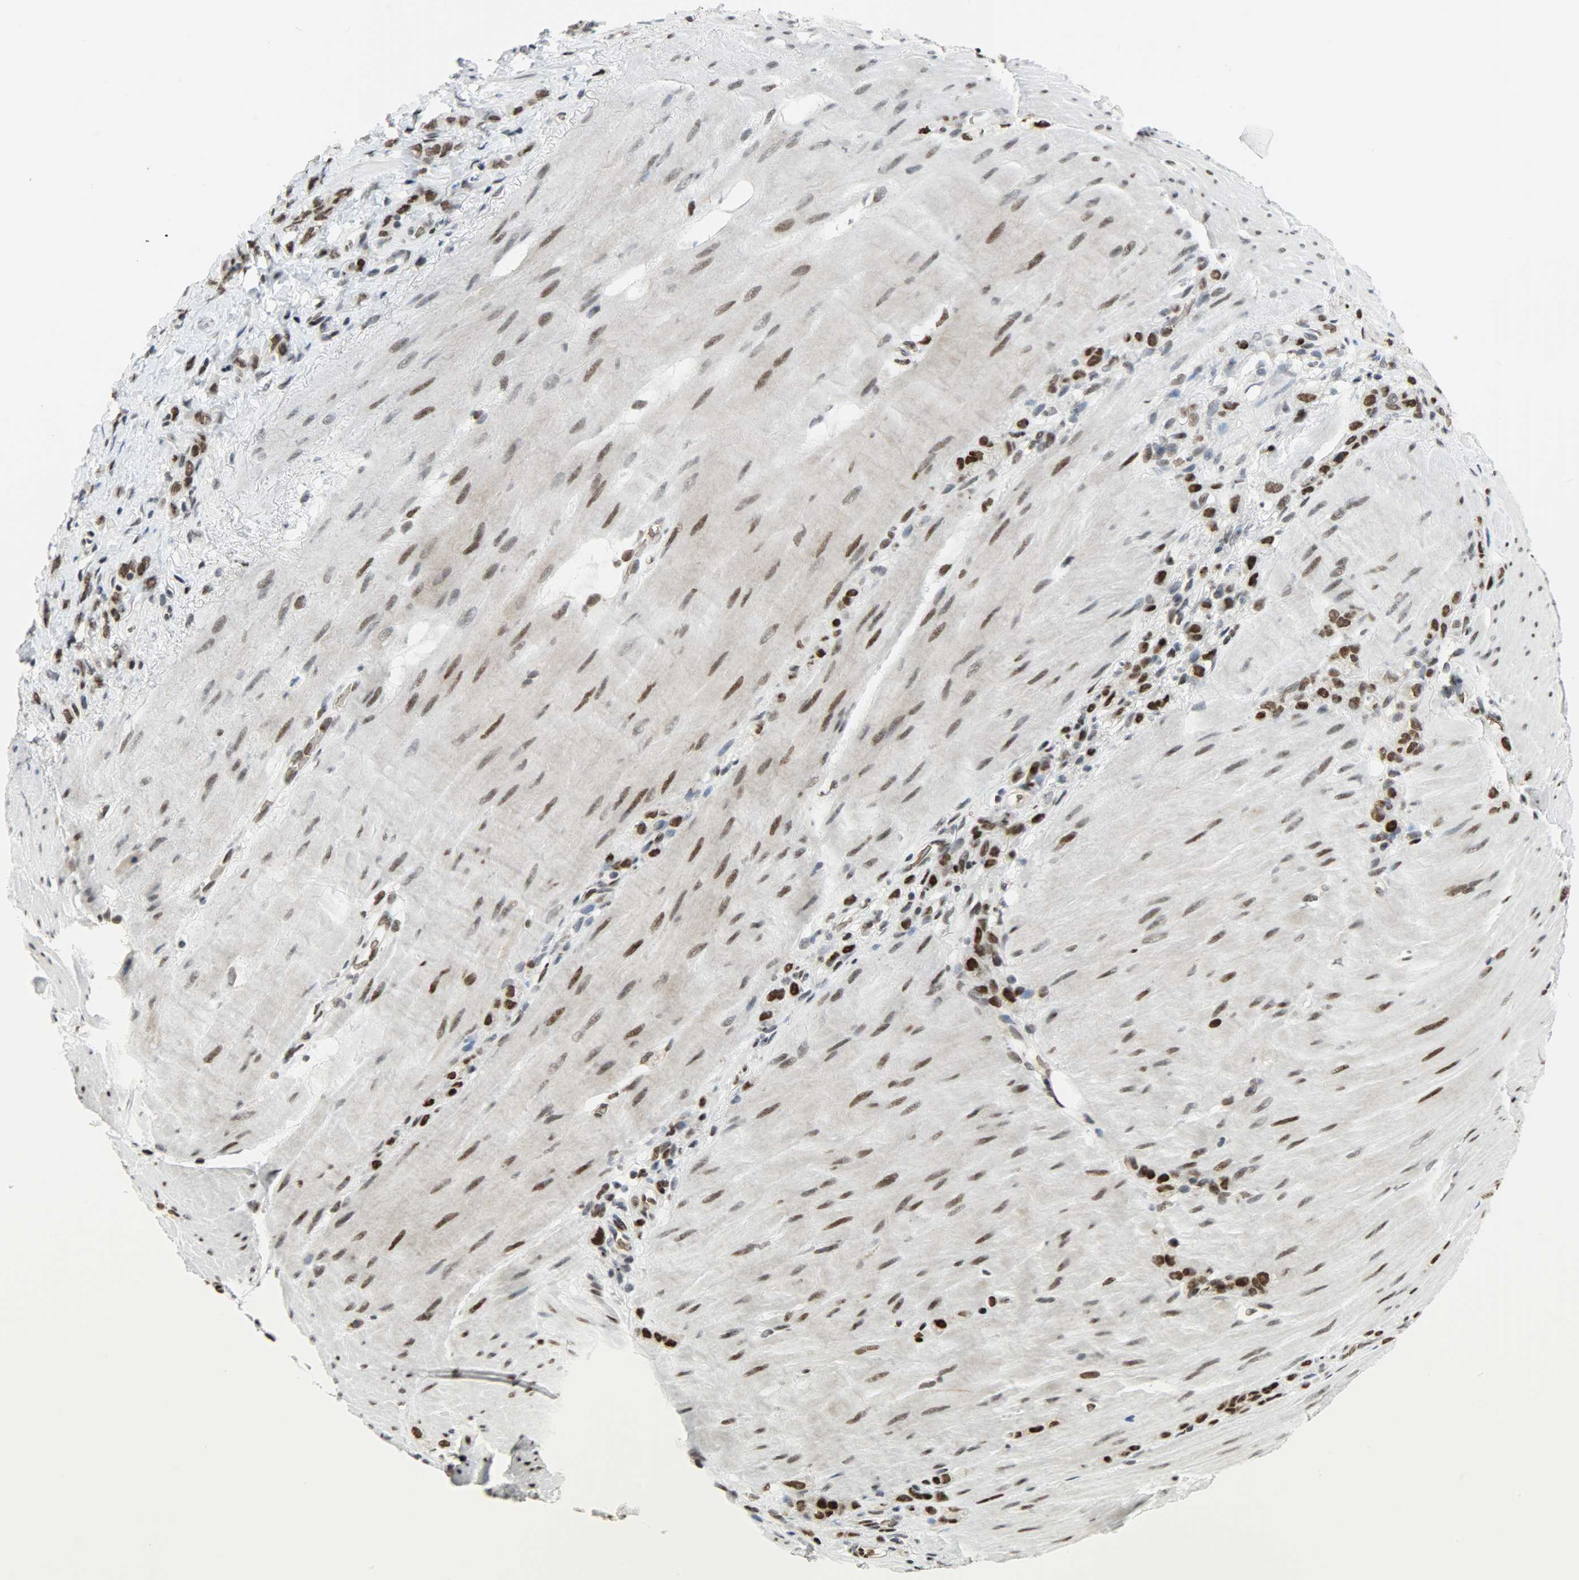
{"staining": {"intensity": "strong", "quantity": ">75%", "location": "nuclear"}, "tissue": "stomach cancer", "cell_type": "Tumor cells", "image_type": "cancer", "snomed": [{"axis": "morphology", "description": "Adenocarcinoma, NOS"}, {"axis": "topography", "description": "Stomach"}], "caption": "Adenocarcinoma (stomach) stained with a protein marker reveals strong staining in tumor cells.", "gene": "SNAI1", "patient": {"sex": "male", "age": 82}}